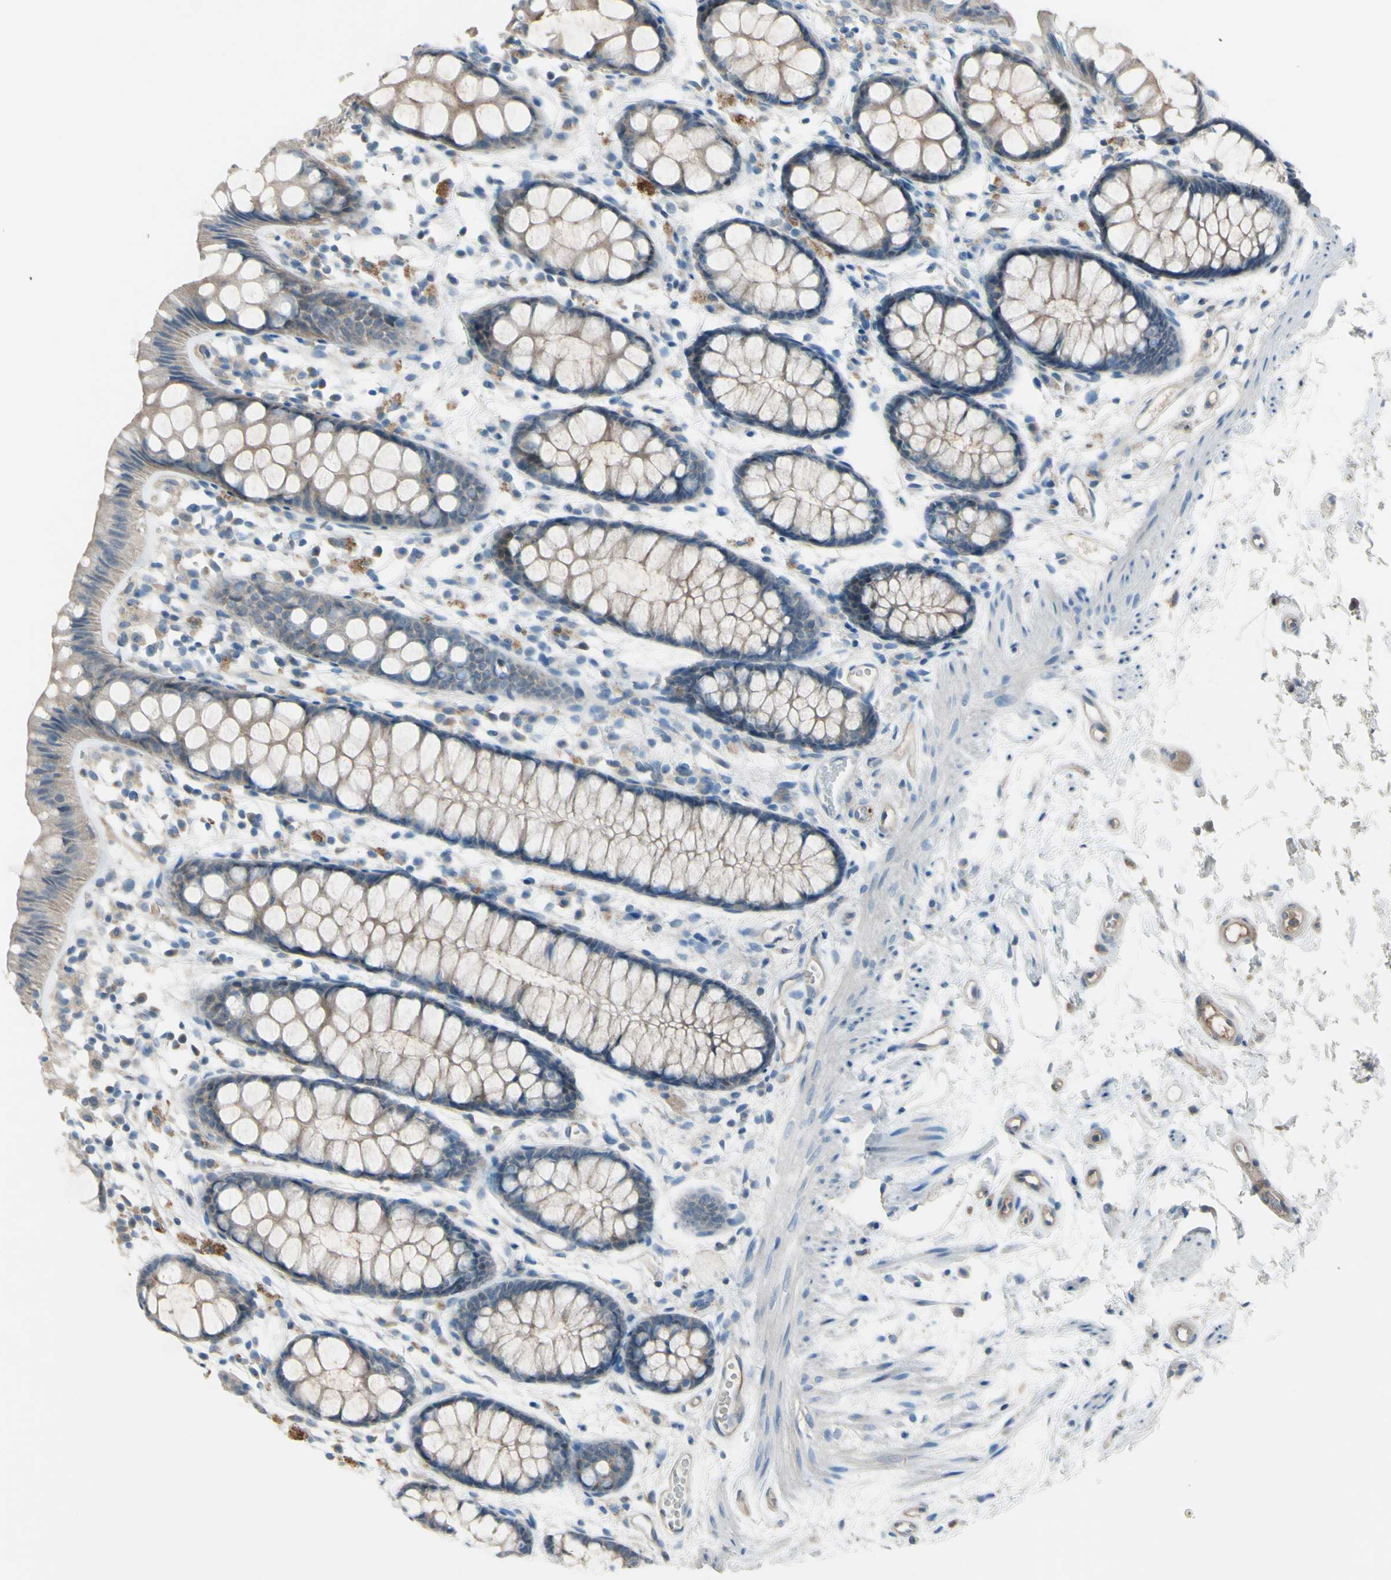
{"staining": {"intensity": "weak", "quantity": "25%-75%", "location": "cytoplasmic/membranous"}, "tissue": "rectum", "cell_type": "Glandular cells", "image_type": "normal", "snomed": [{"axis": "morphology", "description": "Normal tissue, NOS"}, {"axis": "topography", "description": "Rectum"}], "caption": "Immunohistochemistry (IHC) (DAB (3,3'-diaminobenzidine)) staining of unremarkable rectum shows weak cytoplasmic/membranous protein staining in about 25%-75% of glandular cells. (IHC, brightfield microscopy, high magnification).", "gene": "ATRN", "patient": {"sex": "female", "age": 66}}